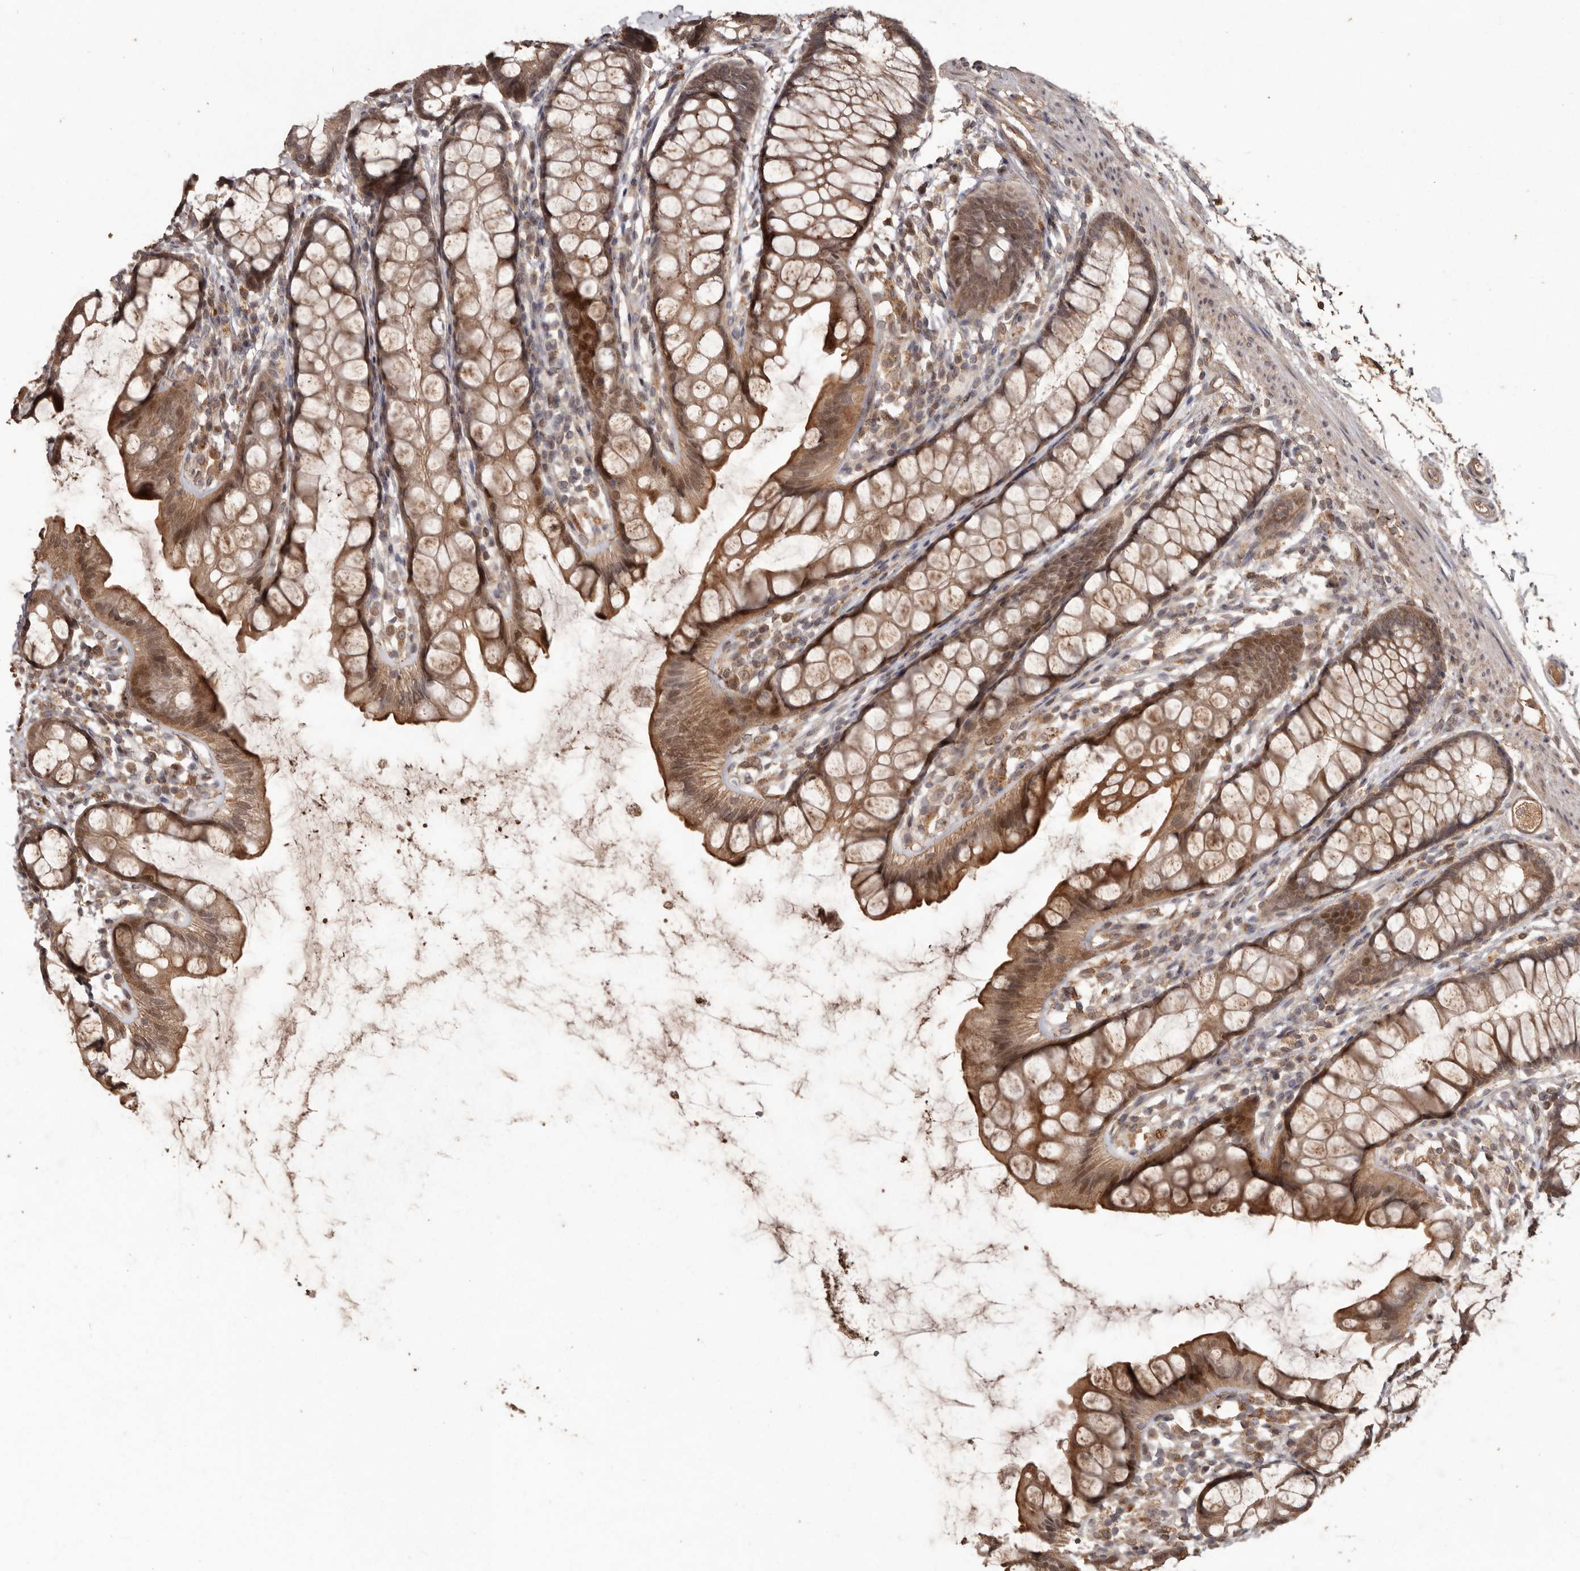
{"staining": {"intensity": "moderate", "quantity": ">75%", "location": "cytoplasmic/membranous"}, "tissue": "rectum", "cell_type": "Glandular cells", "image_type": "normal", "snomed": [{"axis": "morphology", "description": "Normal tissue, NOS"}, {"axis": "topography", "description": "Rectum"}], "caption": "DAB (3,3'-diaminobenzidine) immunohistochemical staining of normal human rectum displays moderate cytoplasmic/membranous protein positivity in approximately >75% of glandular cells.", "gene": "NUP43", "patient": {"sex": "female", "age": 65}}